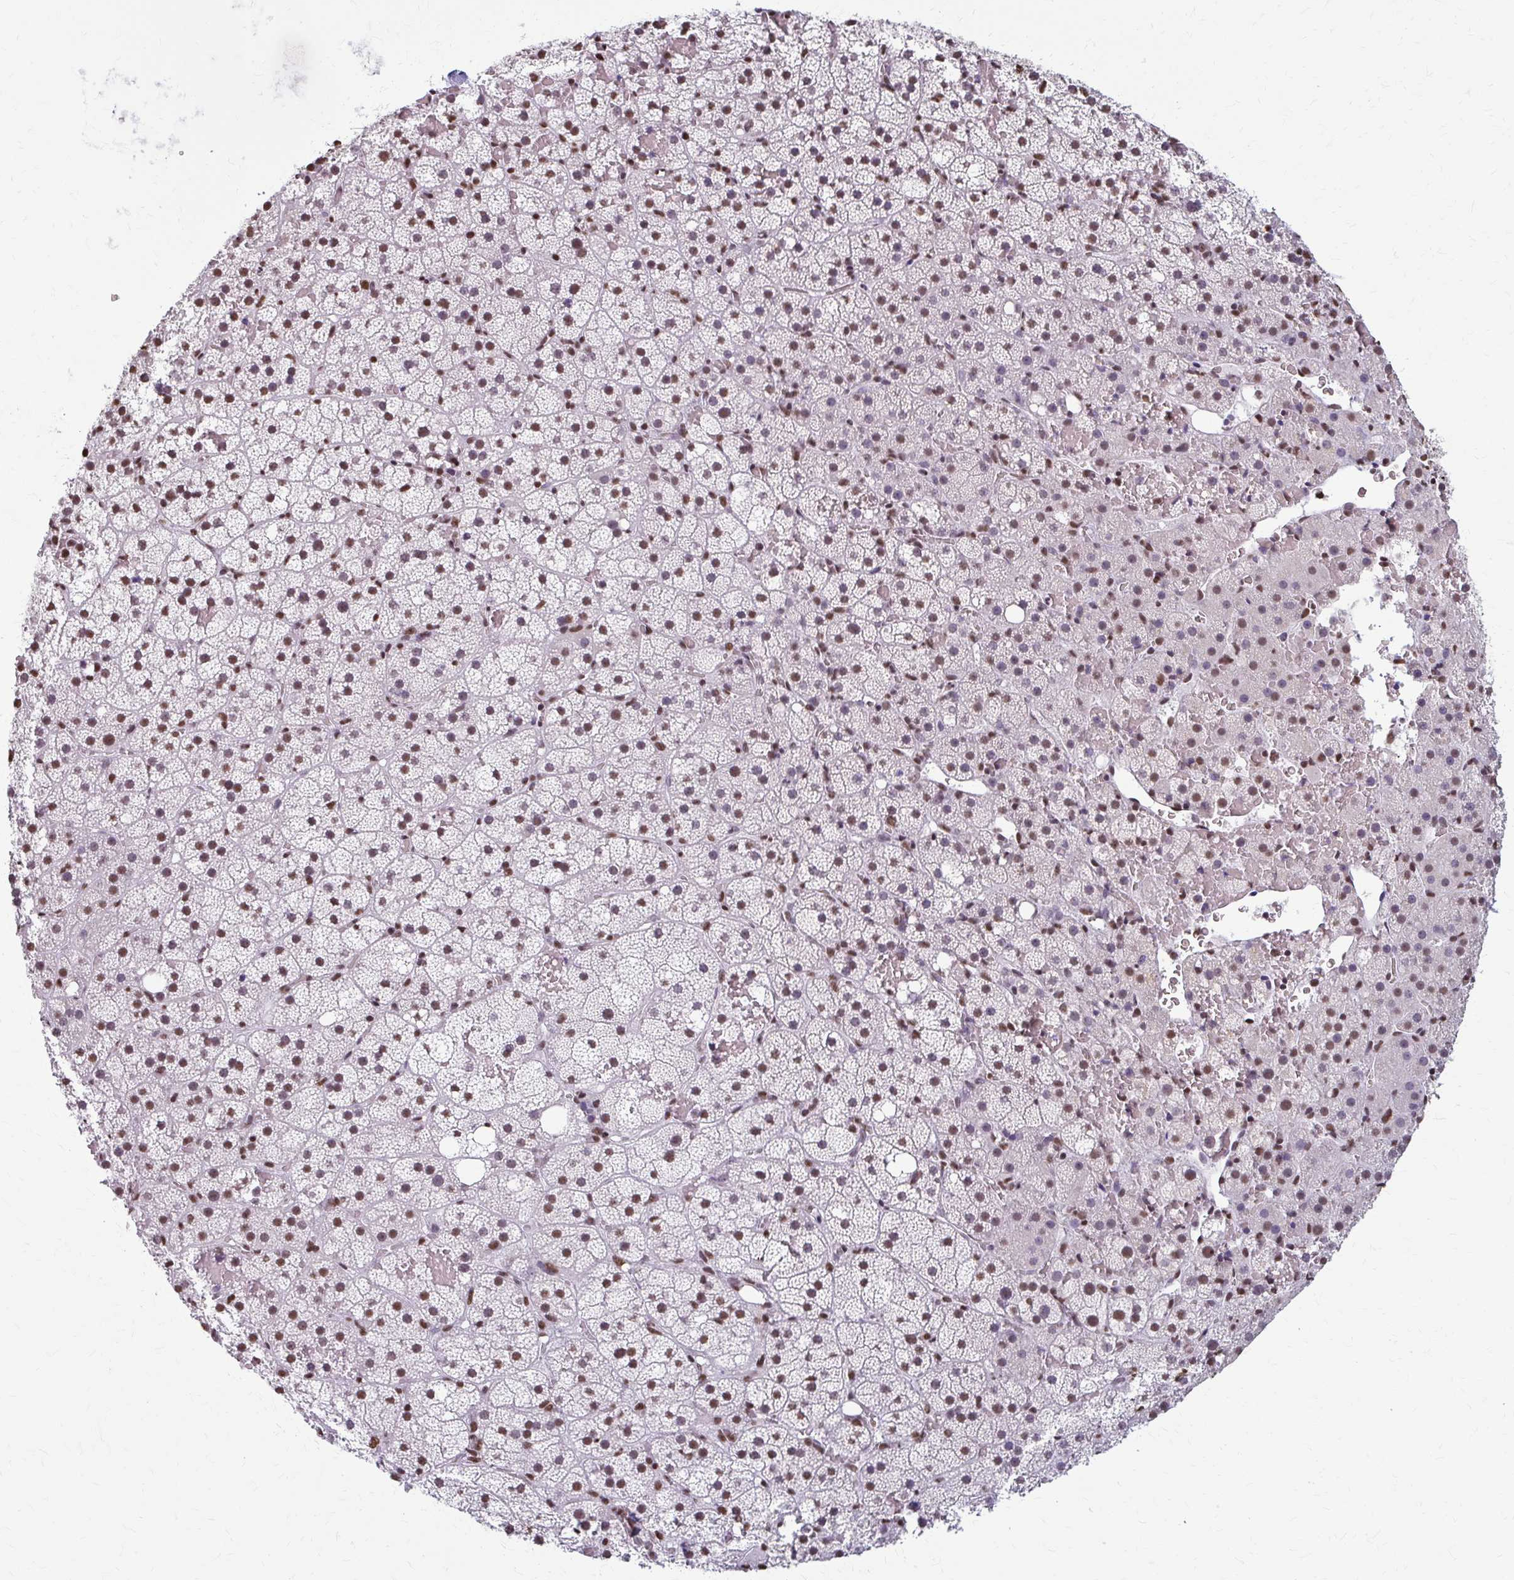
{"staining": {"intensity": "moderate", "quantity": ">75%", "location": "nuclear"}, "tissue": "adrenal gland", "cell_type": "Glandular cells", "image_type": "normal", "snomed": [{"axis": "morphology", "description": "Normal tissue, NOS"}, {"axis": "topography", "description": "Adrenal gland"}], "caption": "Immunohistochemical staining of benign adrenal gland exhibits >75% levels of moderate nuclear protein staining in about >75% of glandular cells.", "gene": "SNRPA", "patient": {"sex": "male", "age": 53}}